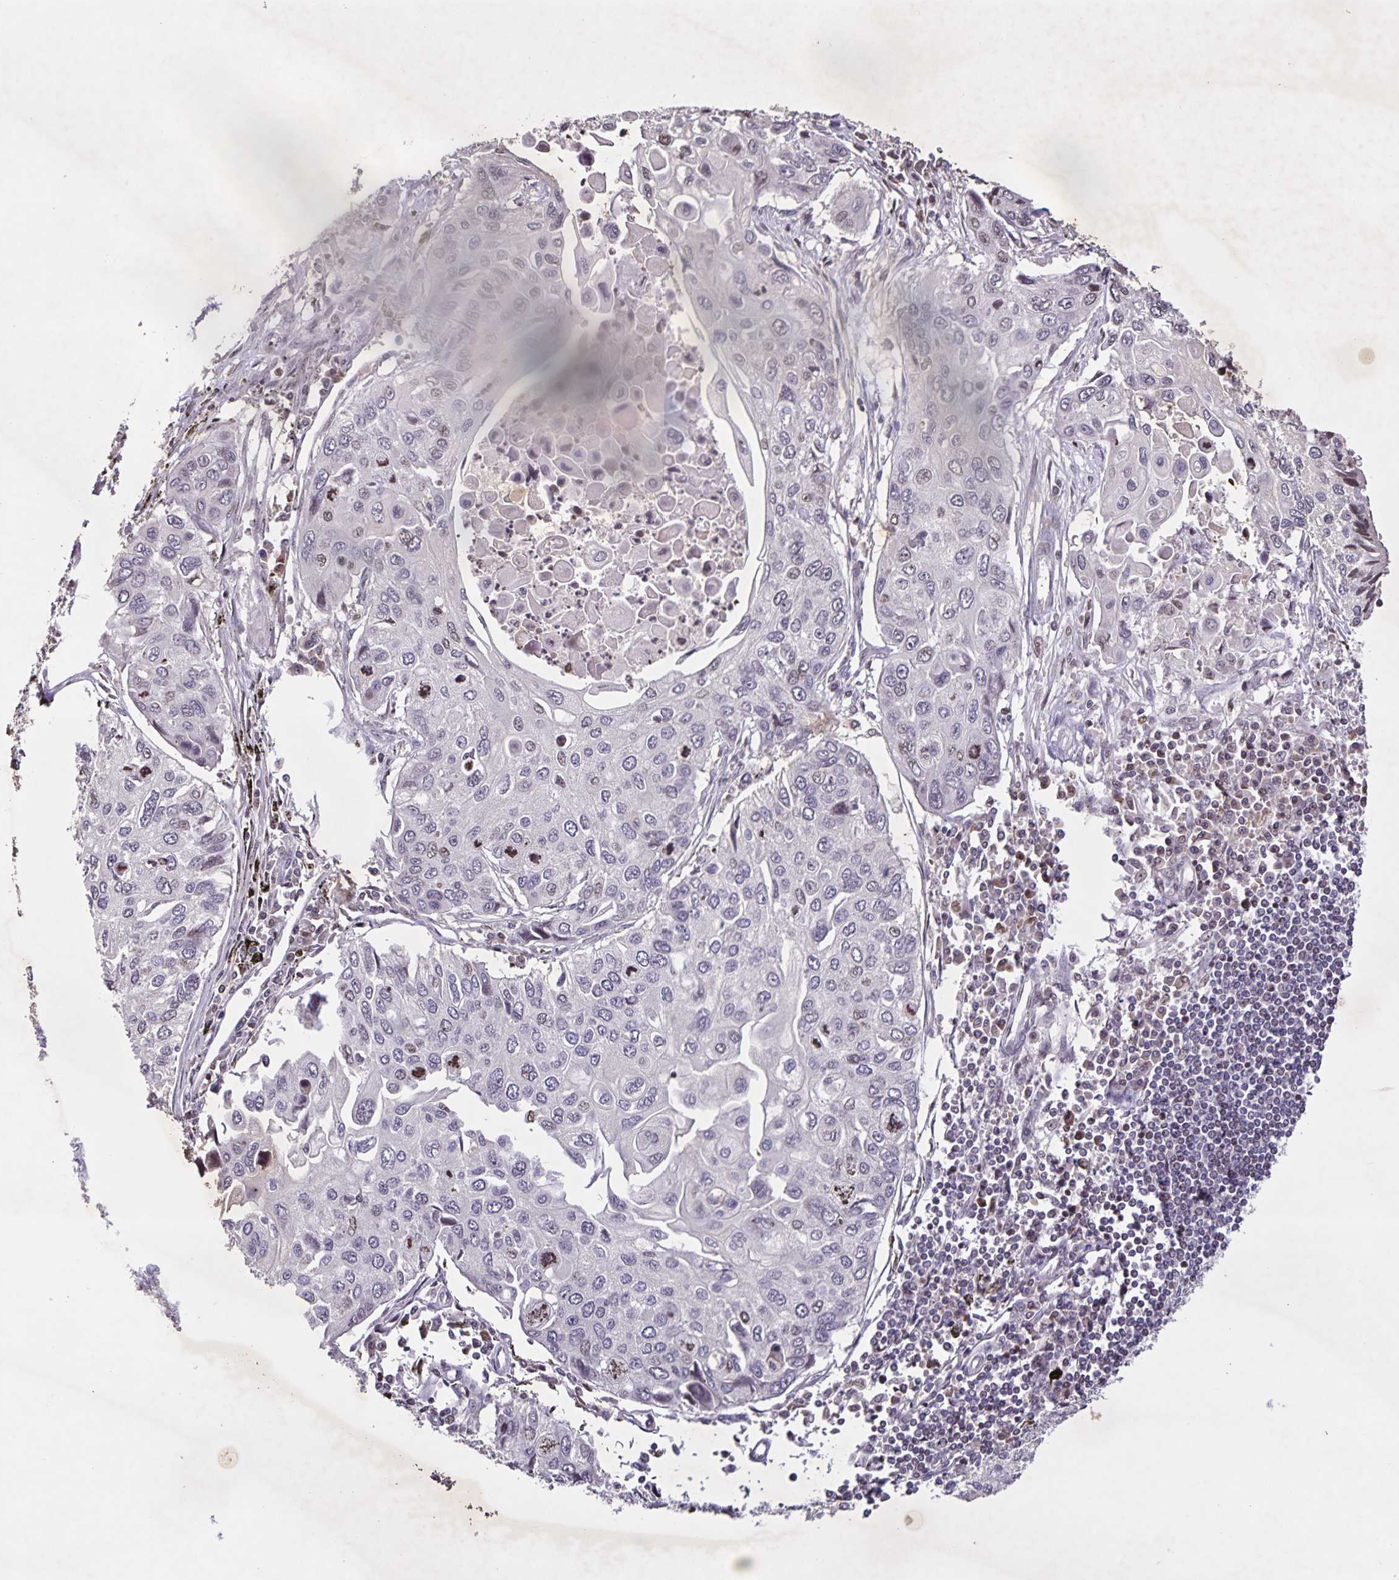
{"staining": {"intensity": "moderate", "quantity": "<25%", "location": "nuclear"}, "tissue": "lung cancer", "cell_type": "Tumor cells", "image_type": "cancer", "snomed": [{"axis": "morphology", "description": "Squamous cell carcinoma, NOS"}, {"axis": "morphology", "description": "Squamous cell carcinoma, metastatic, NOS"}, {"axis": "topography", "description": "Lung"}], "caption": "Lung cancer stained with a protein marker shows moderate staining in tumor cells.", "gene": "GDF2", "patient": {"sex": "male", "age": 63}}